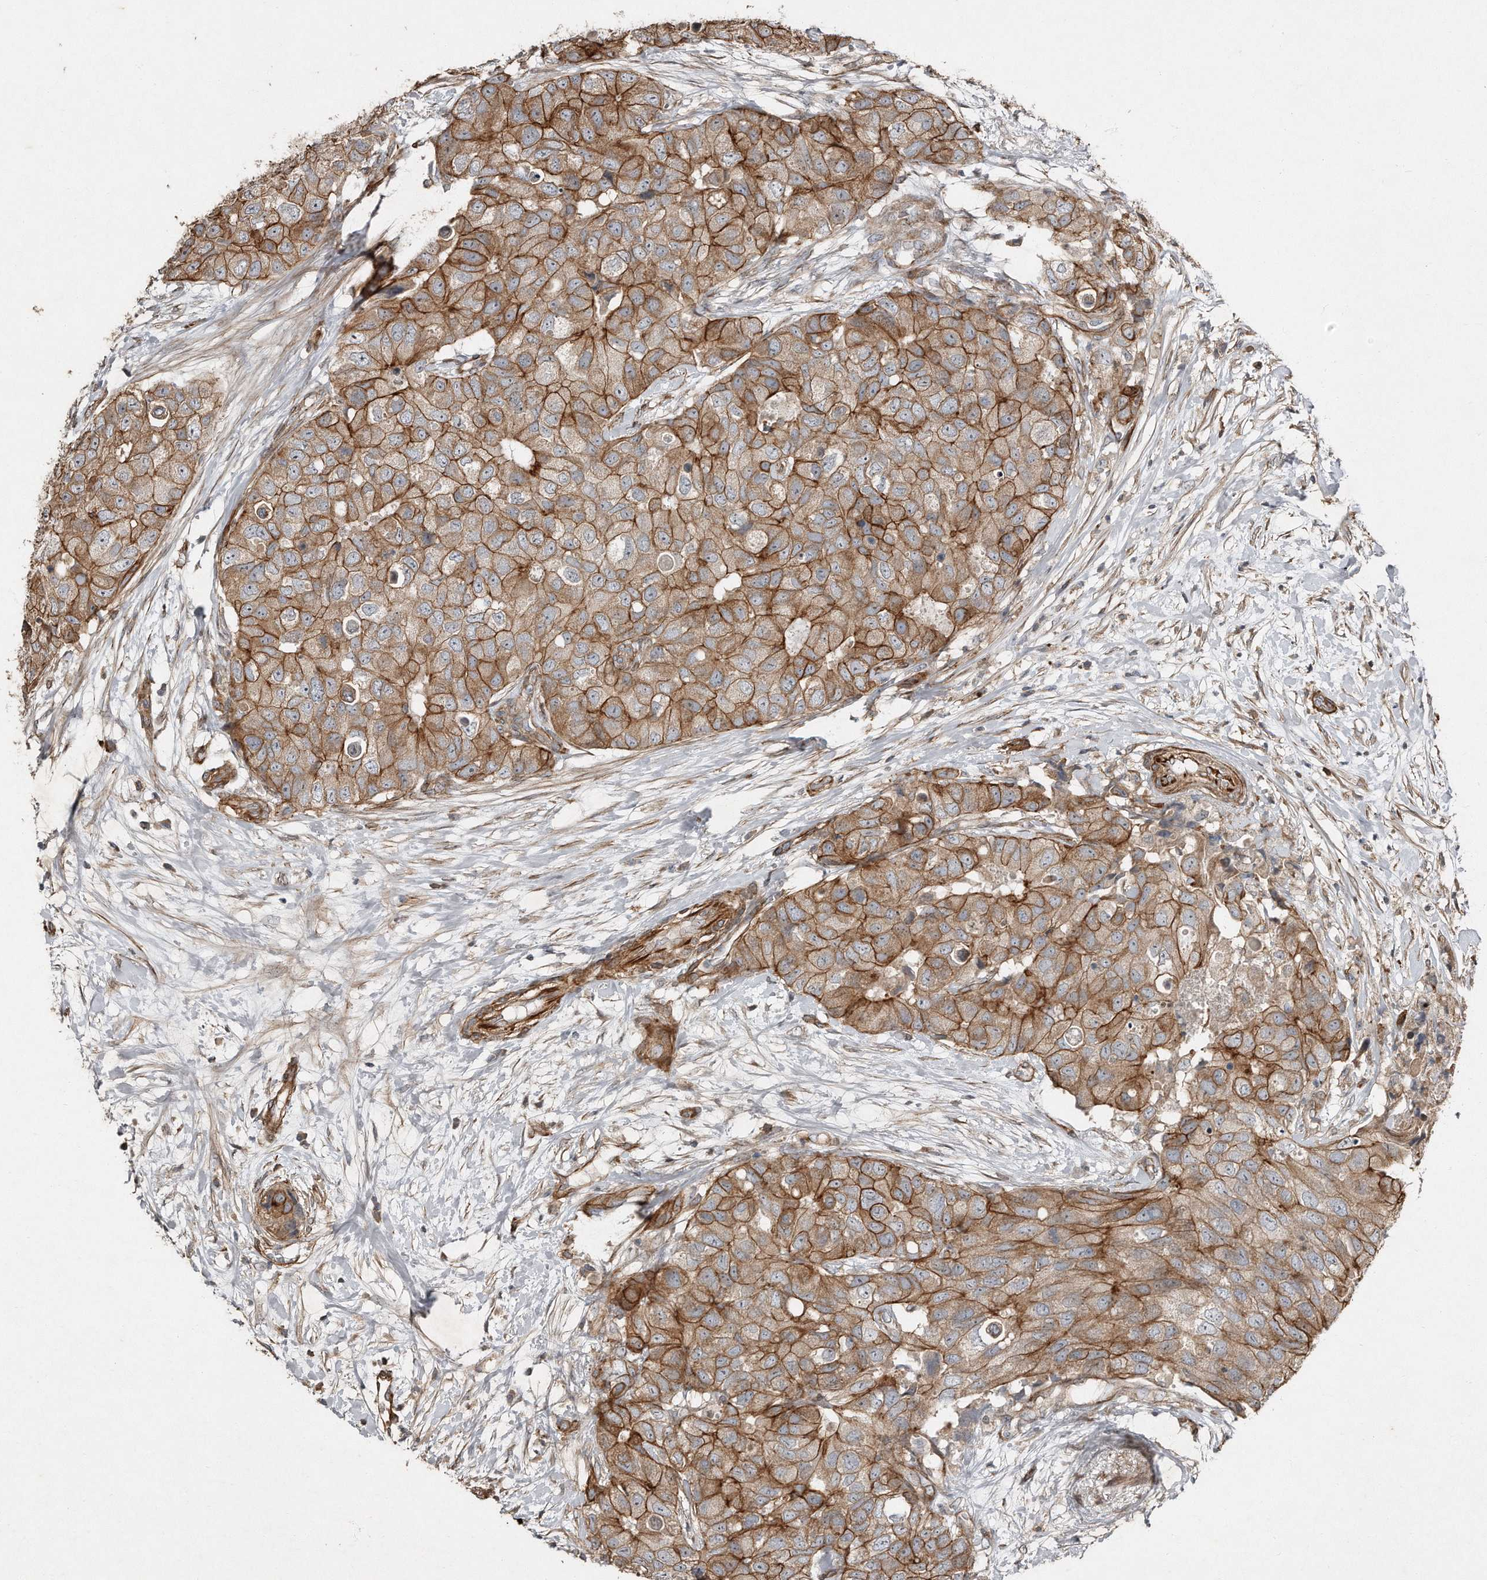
{"staining": {"intensity": "moderate", "quantity": ">75%", "location": "cytoplasmic/membranous"}, "tissue": "breast cancer", "cell_type": "Tumor cells", "image_type": "cancer", "snomed": [{"axis": "morphology", "description": "Duct carcinoma"}, {"axis": "topography", "description": "Breast"}], "caption": "Breast cancer (intraductal carcinoma) was stained to show a protein in brown. There is medium levels of moderate cytoplasmic/membranous expression in approximately >75% of tumor cells.", "gene": "SNAP47", "patient": {"sex": "female", "age": 62}}